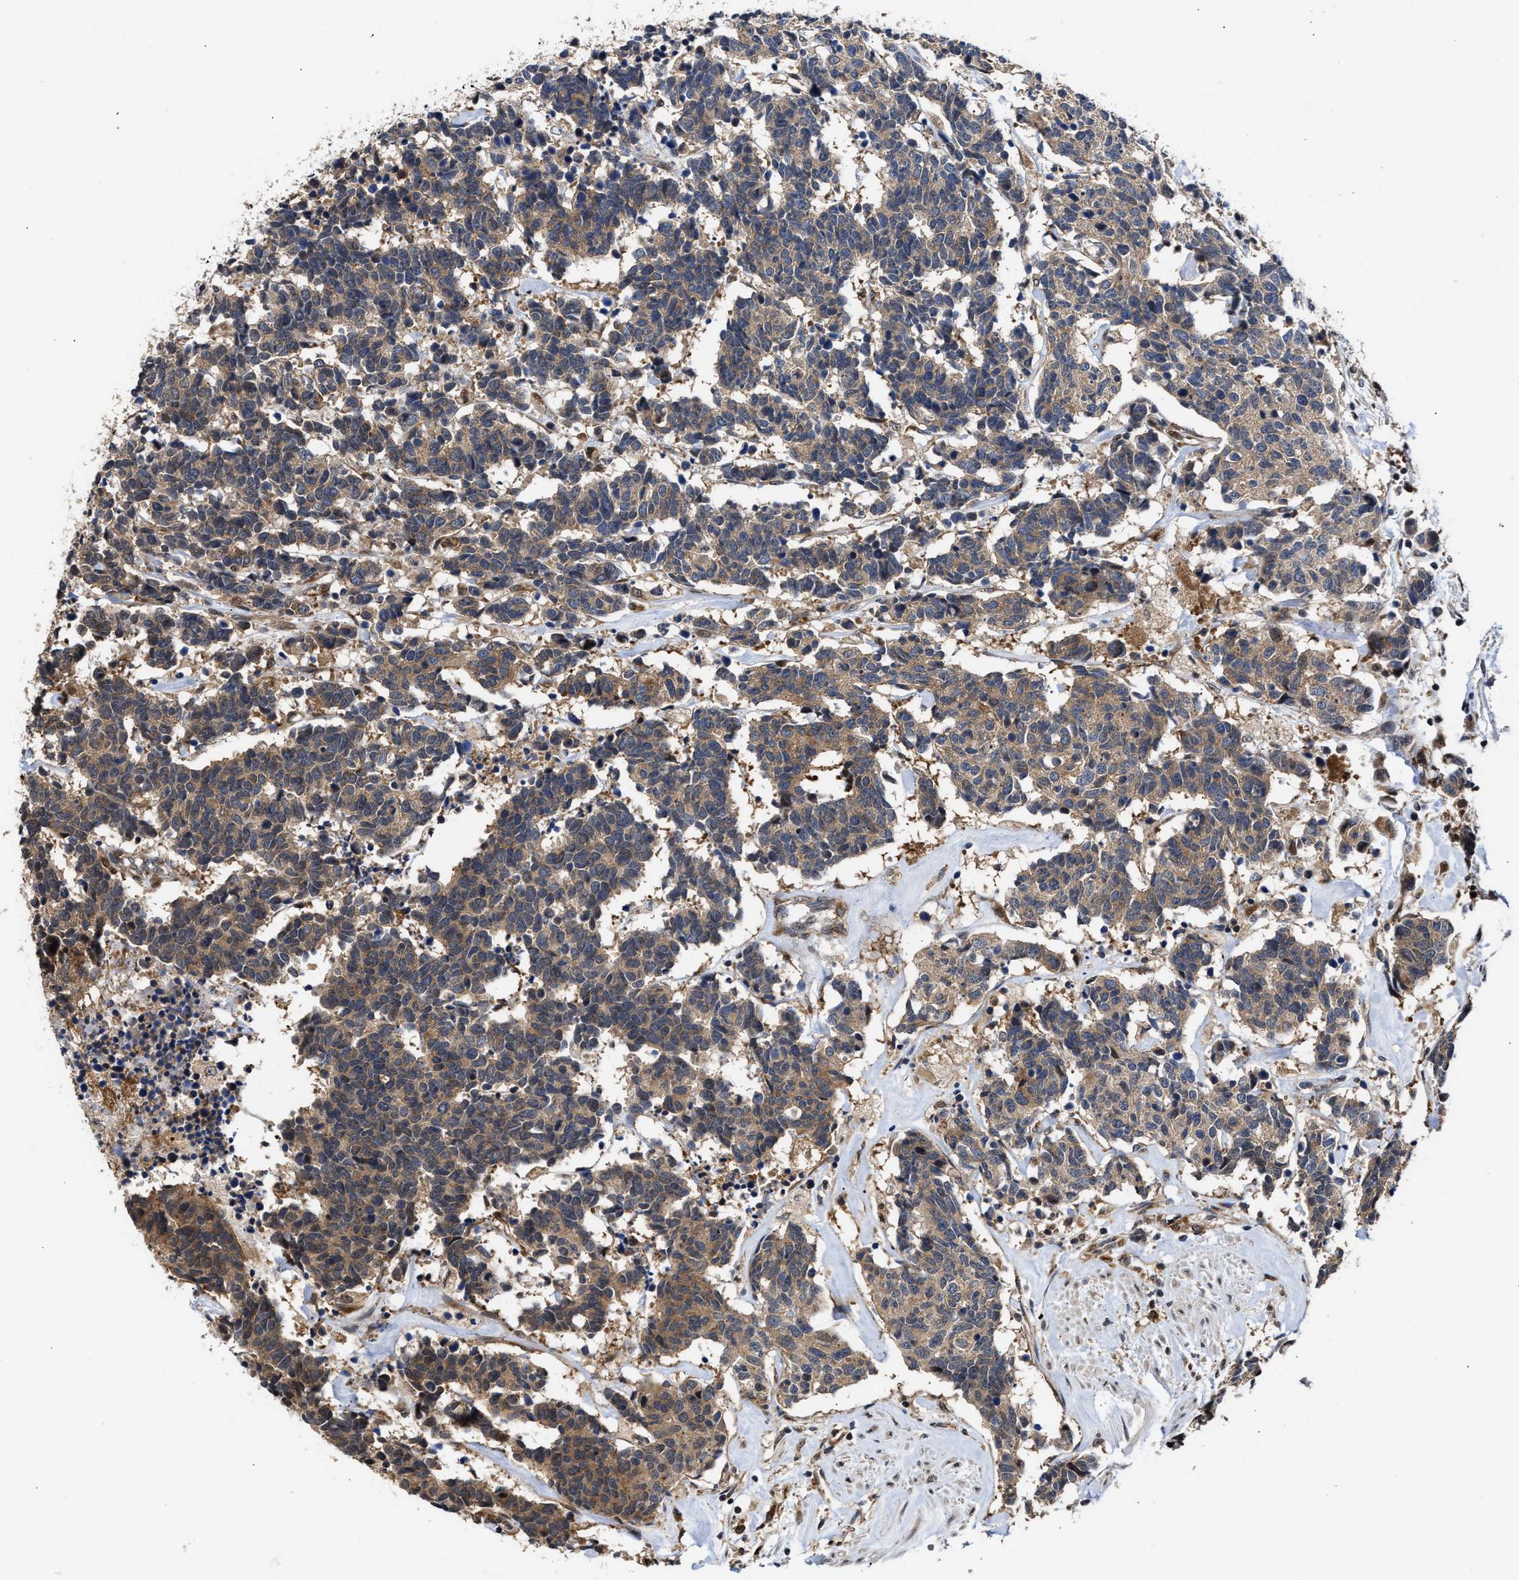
{"staining": {"intensity": "weak", "quantity": ">75%", "location": "cytoplasmic/membranous"}, "tissue": "carcinoid", "cell_type": "Tumor cells", "image_type": "cancer", "snomed": [{"axis": "morphology", "description": "Carcinoma, NOS"}, {"axis": "morphology", "description": "Carcinoid, malignant, NOS"}, {"axis": "topography", "description": "Urinary bladder"}], "caption": "DAB immunohistochemical staining of human malignant carcinoid shows weak cytoplasmic/membranous protein staining in approximately >75% of tumor cells.", "gene": "CLIP2", "patient": {"sex": "male", "age": 57}}